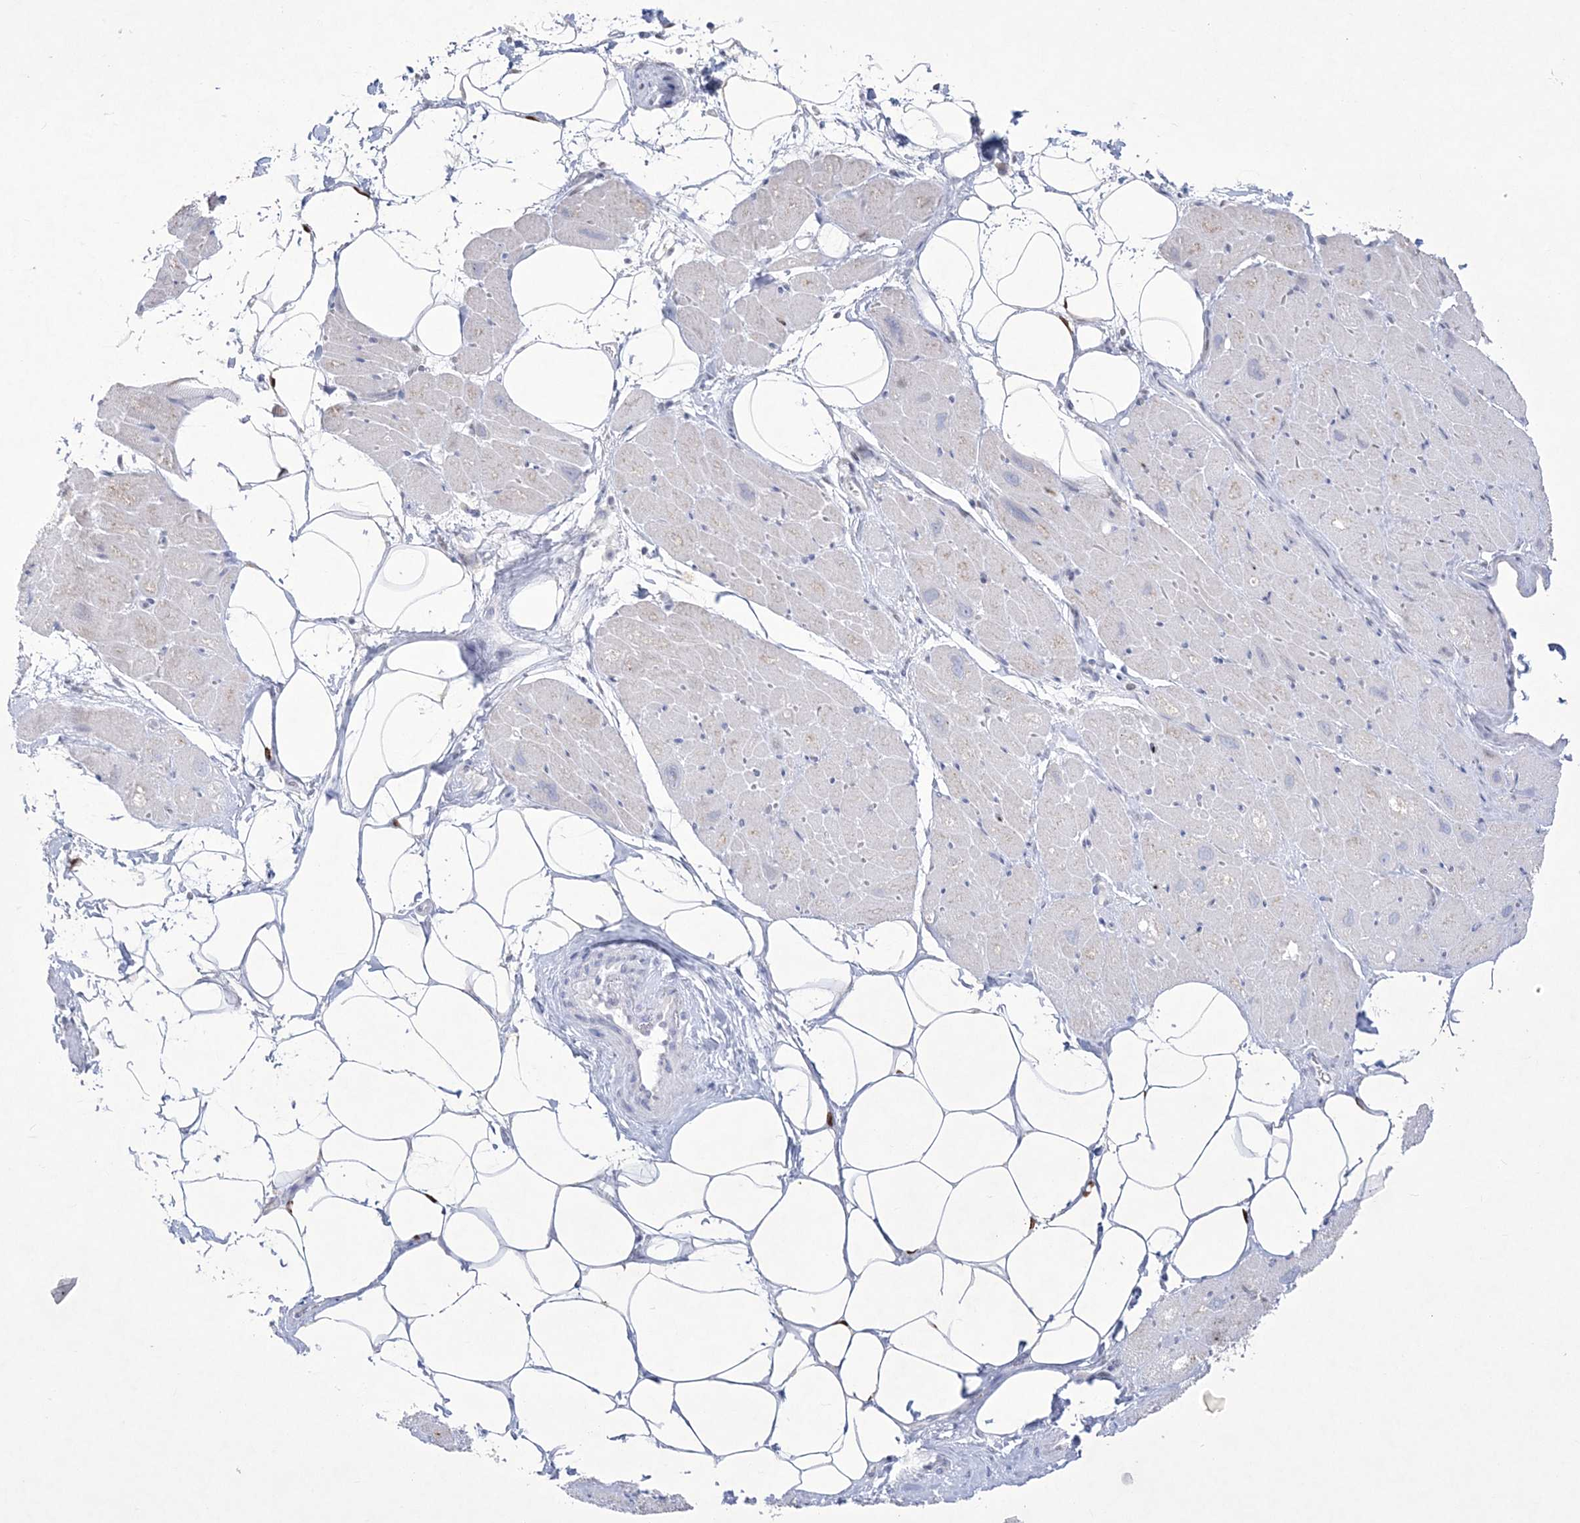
{"staining": {"intensity": "weak", "quantity": "<25%", "location": "cytoplasmic/membranous"}, "tissue": "heart muscle", "cell_type": "Cardiomyocytes", "image_type": "normal", "snomed": [{"axis": "morphology", "description": "Normal tissue, NOS"}, {"axis": "topography", "description": "Heart"}], "caption": "Human heart muscle stained for a protein using IHC reveals no staining in cardiomyocytes.", "gene": "WDR27", "patient": {"sex": "male", "age": 50}}